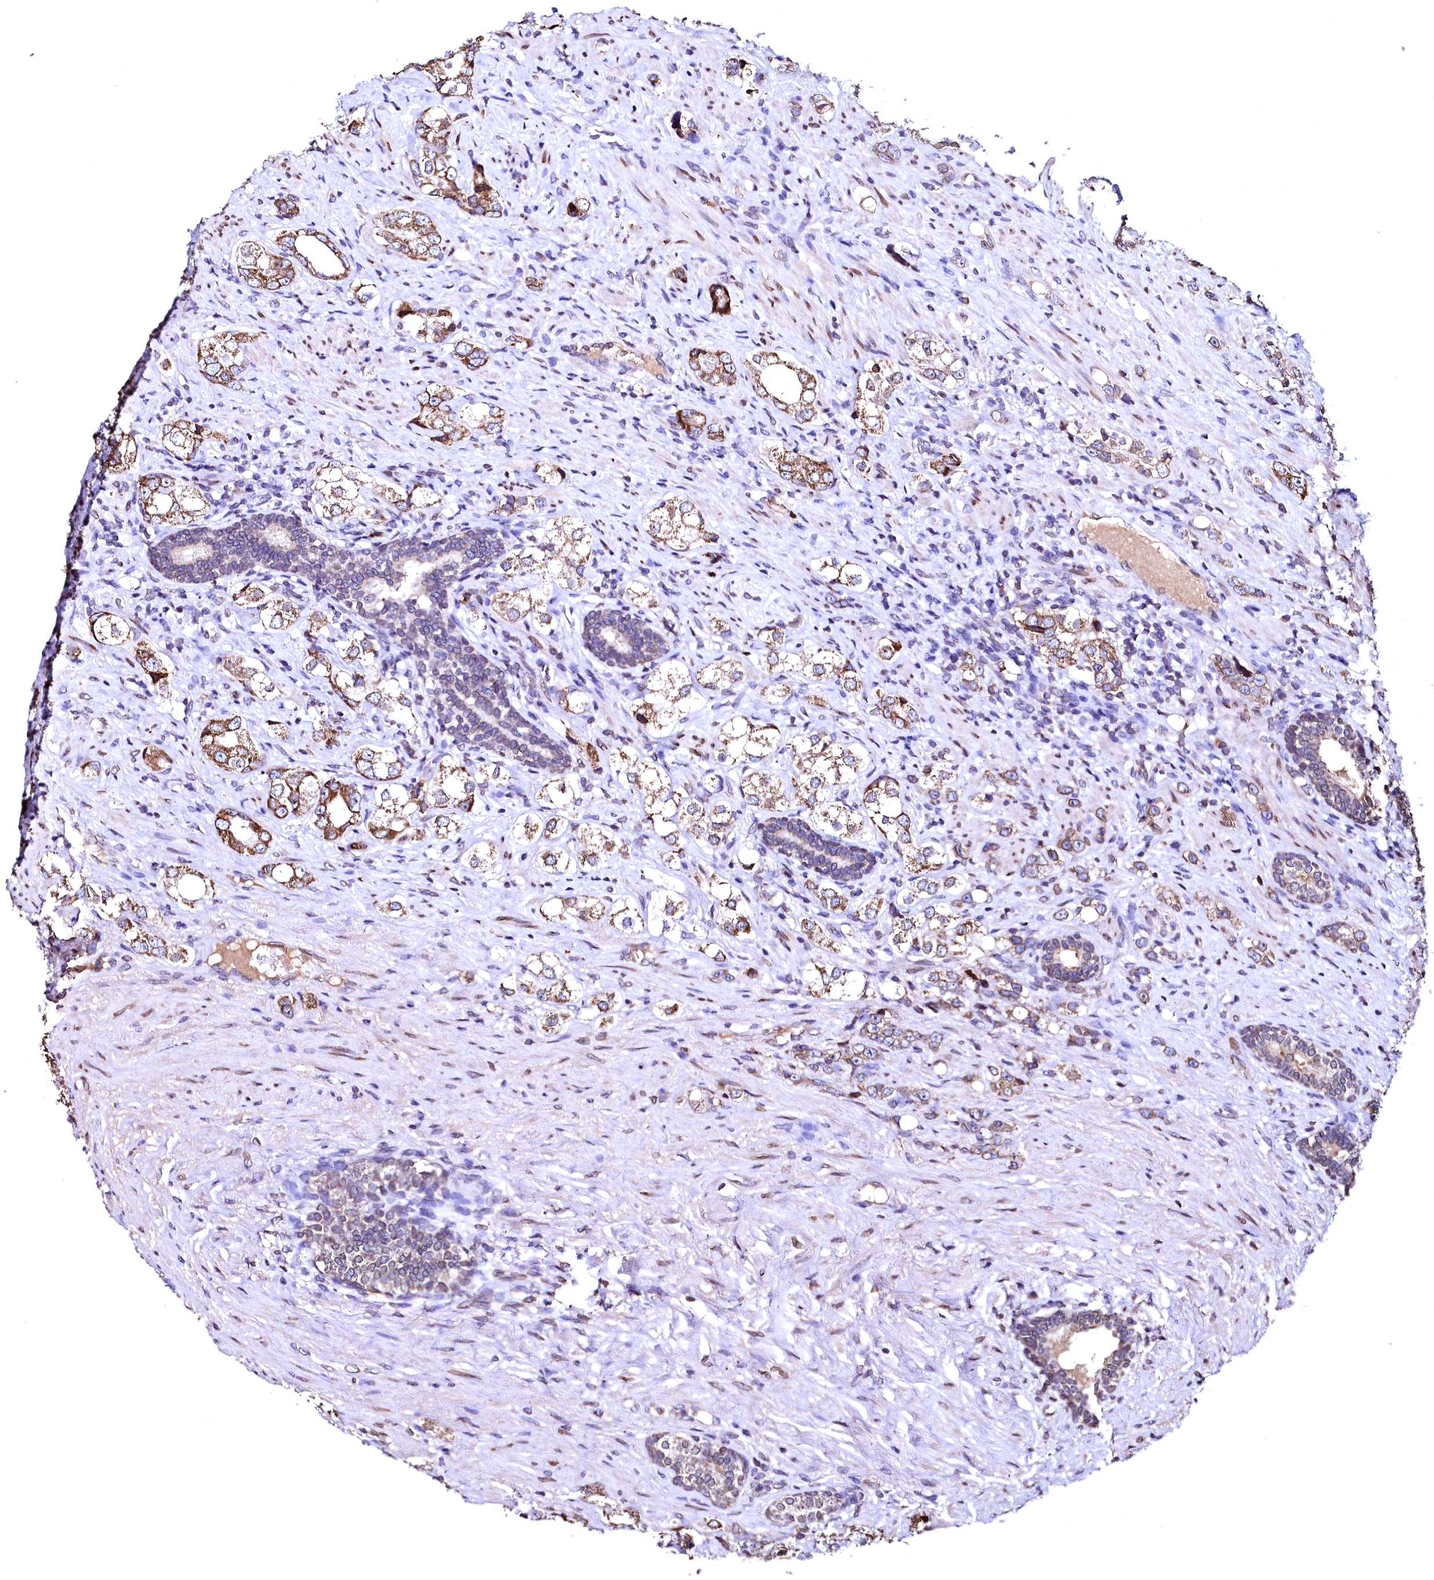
{"staining": {"intensity": "moderate", "quantity": ">75%", "location": "cytoplasmic/membranous"}, "tissue": "prostate cancer", "cell_type": "Tumor cells", "image_type": "cancer", "snomed": [{"axis": "morphology", "description": "Adenocarcinoma, High grade"}, {"axis": "topography", "description": "Prostate"}], "caption": "This histopathology image displays prostate cancer stained with immunohistochemistry to label a protein in brown. The cytoplasmic/membranous of tumor cells show moderate positivity for the protein. Nuclei are counter-stained blue.", "gene": "HAND1", "patient": {"sex": "male", "age": 63}}